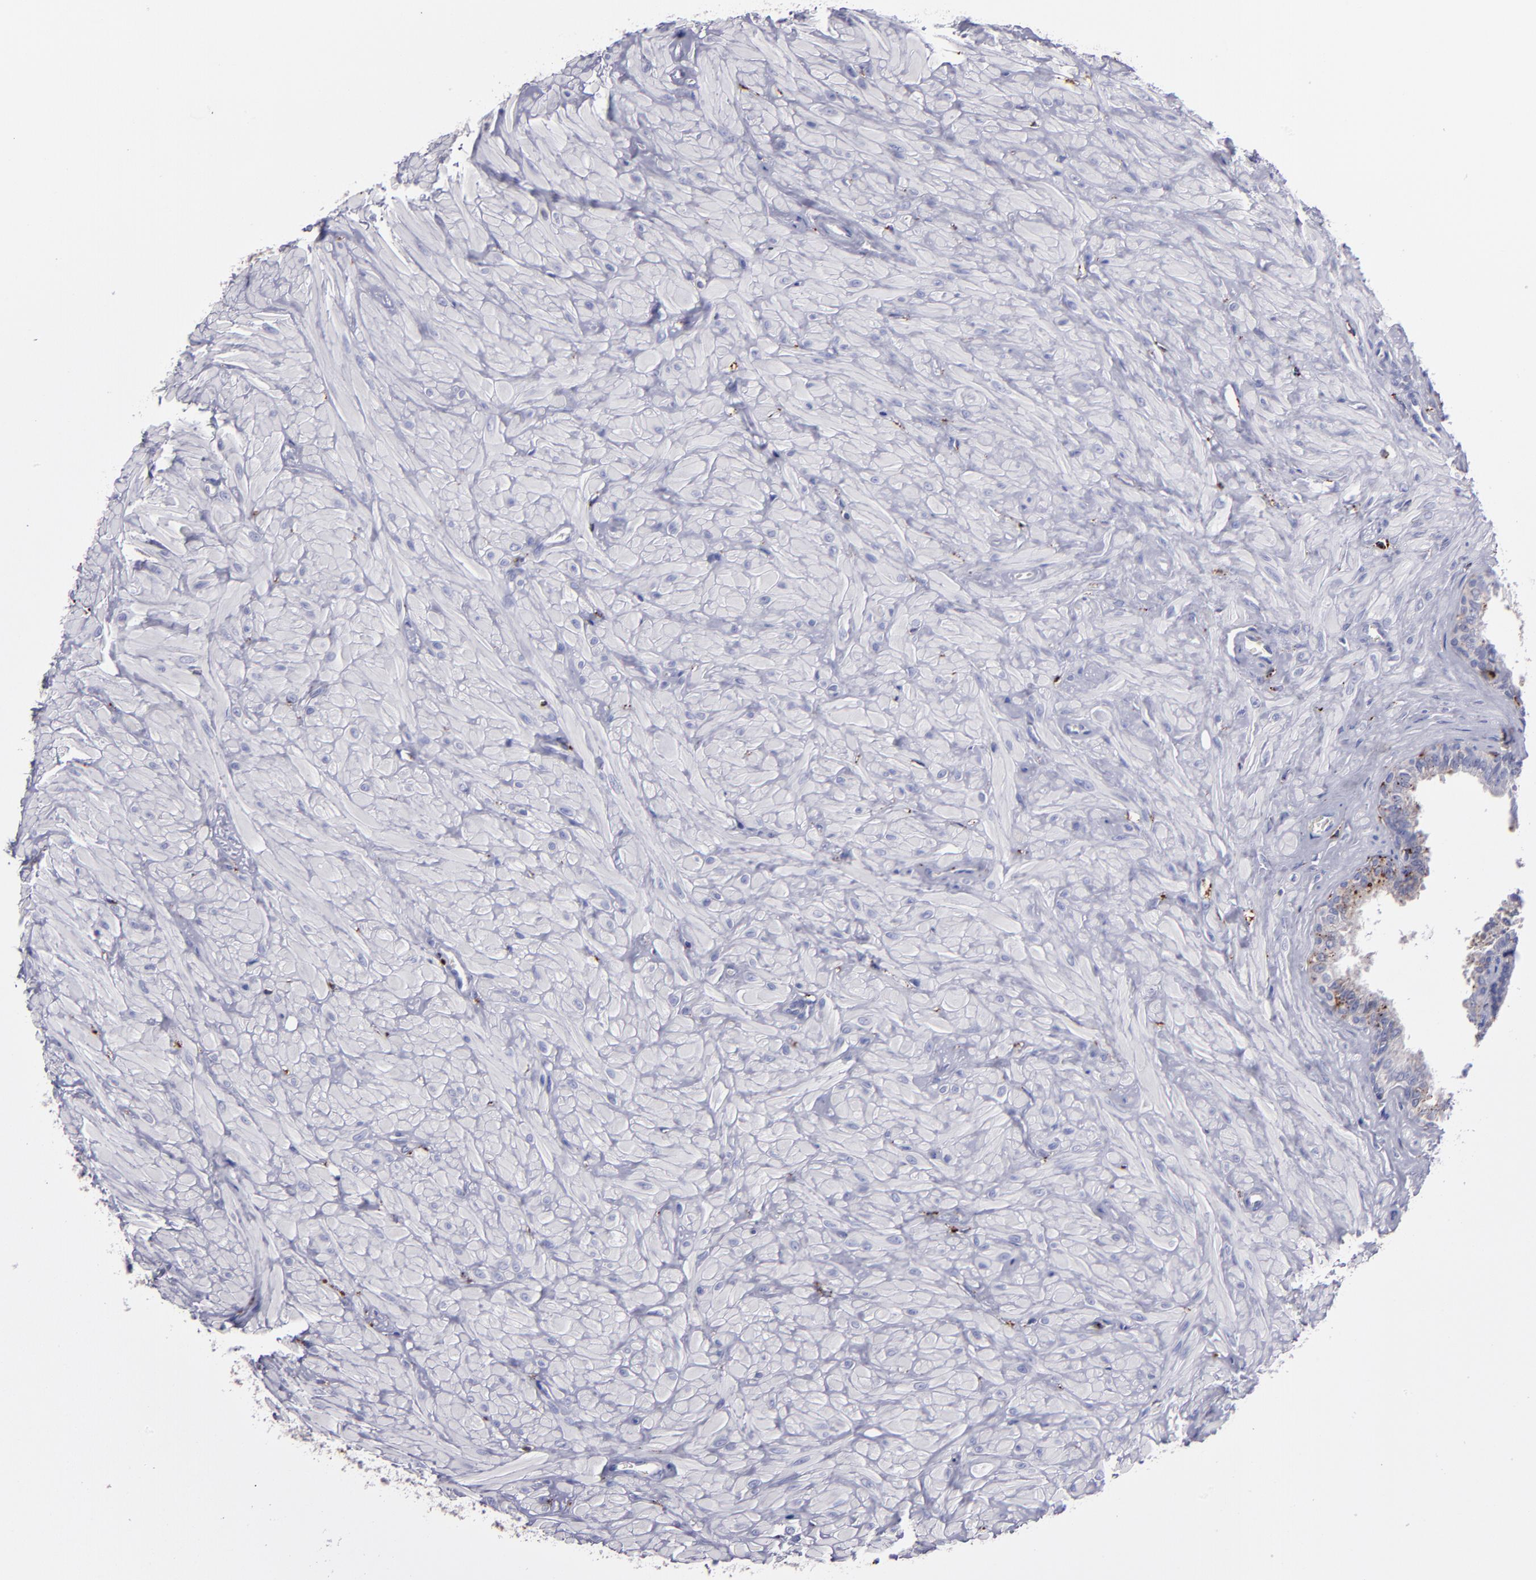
{"staining": {"intensity": "negative", "quantity": "none", "location": "none"}, "tissue": "seminal vesicle", "cell_type": "Glandular cells", "image_type": "normal", "snomed": [{"axis": "morphology", "description": "Normal tissue, NOS"}, {"axis": "topography", "description": "Seminal veicle"}], "caption": "Image shows no significant protein positivity in glandular cells of normal seminal vesicle. (DAB immunohistochemistry visualized using brightfield microscopy, high magnification).", "gene": "CTSS", "patient": {"sex": "male", "age": 26}}